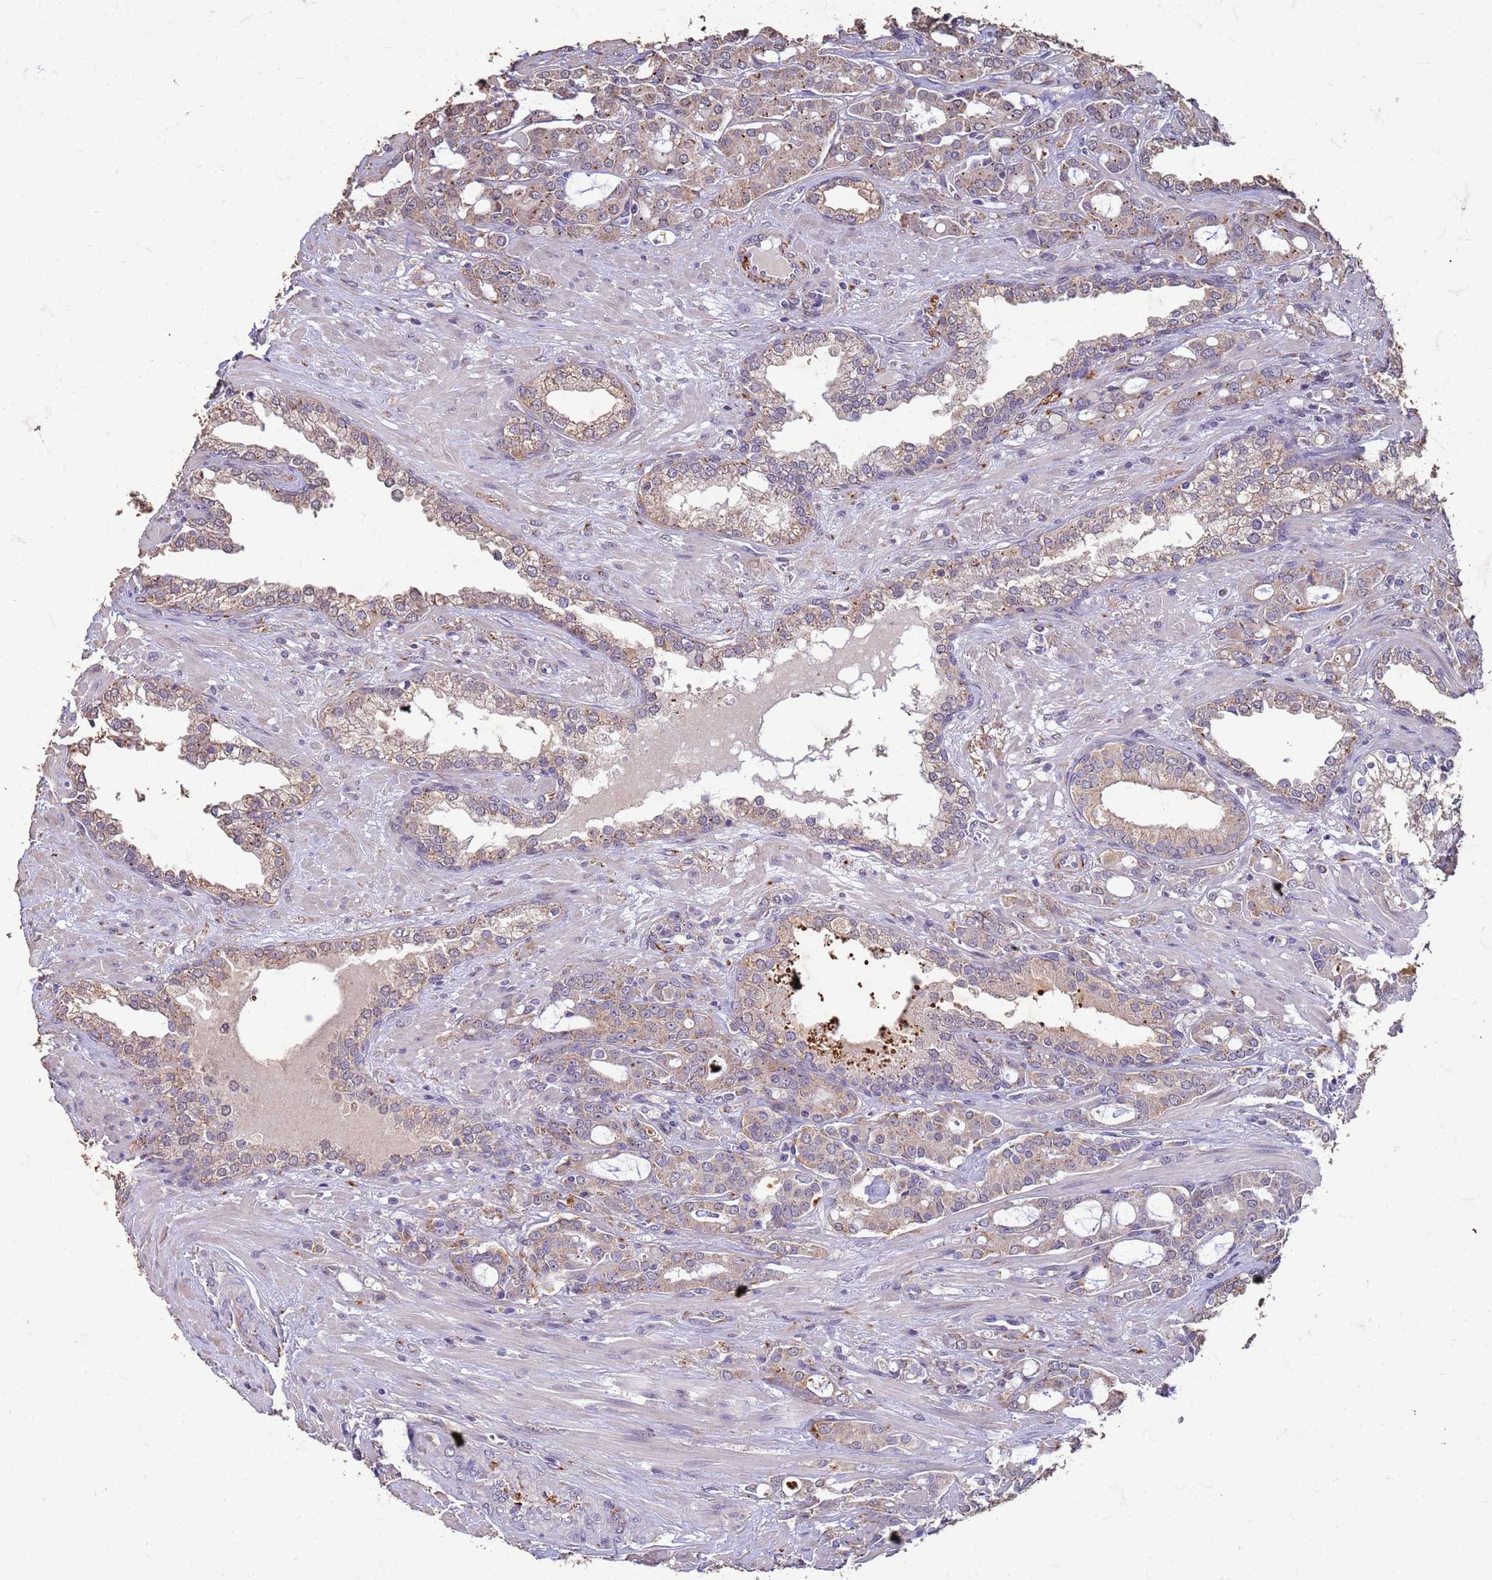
{"staining": {"intensity": "weak", "quantity": "25%-75%", "location": "cytoplasmic/membranous"}, "tissue": "prostate cancer", "cell_type": "Tumor cells", "image_type": "cancer", "snomed": [{"axis": "morphology", "description": "Adenocarcinoma, High grade"}, {"axis": "topography", "description": "Prostate"}], "caption": "An immunohistochemistry (IHC) image of neoplastic tissue is shown. Protein staining in brown shows weak cytoplasmic/membranous positivity in prostate cancer within tumor cells. (DAB (3,3'-diaminobenzidine) IHC, brown staining for protein, blue staining for nuclei).", "gene": "SLC25A15", "patient": {"sex": "male", "age": 72}}